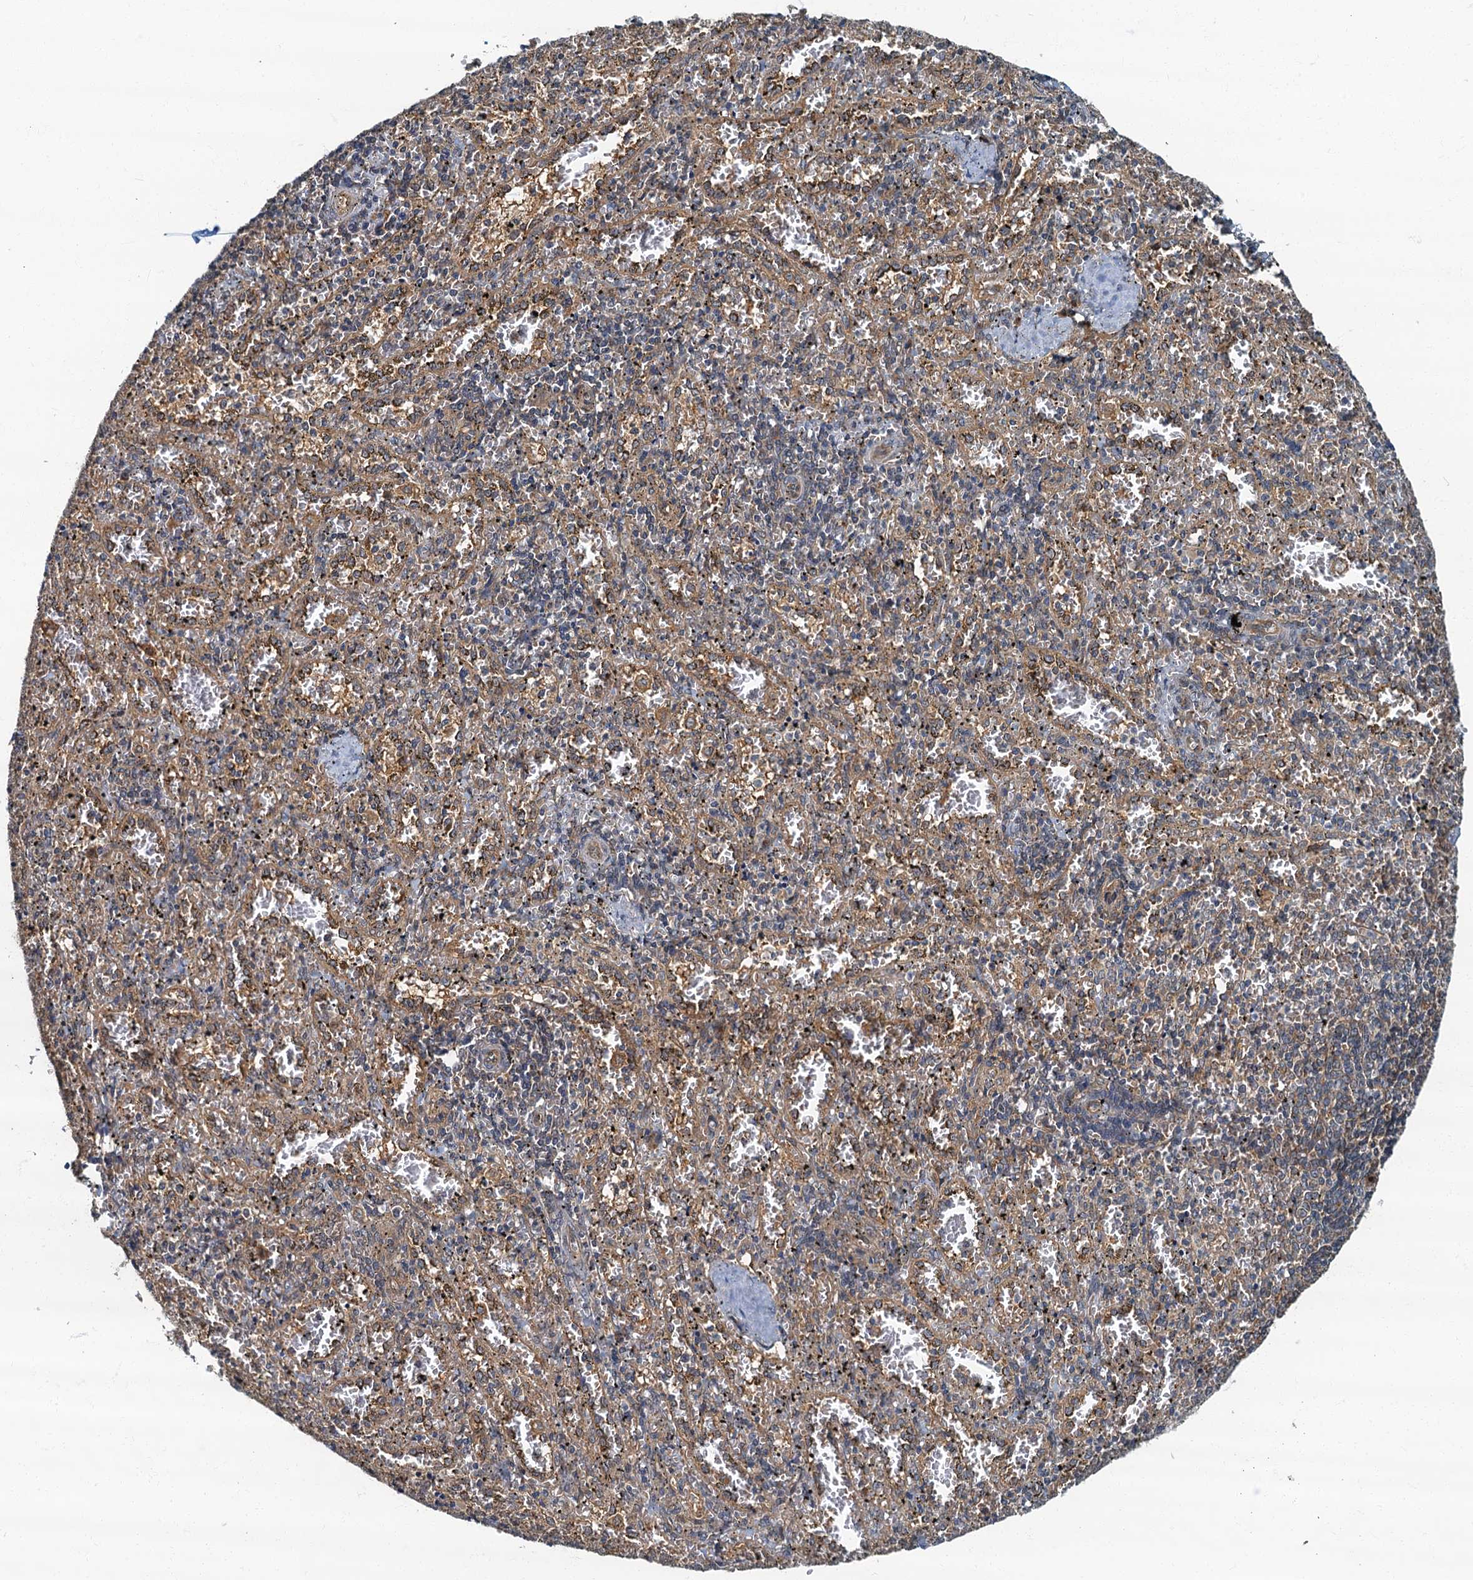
{"staining": {"intensity": "negative", "quantity": "none", "location": "none"}, "tissue": "spleen", "cell_type": "Cells in red pulp", "image_type": "normal", "snomed": [{"axis": "morphology", "description": "Normal tissue, NOS"}, {"axis": "topography", "description": "Spleen"}], "caption": "Normal spleen was stained to show a protein in brown. There is no significant positivity in cells in red pulp. (DAB (3,3'-diaminobenzidine) immunohistochemistry (IHC), high magnification).", "gene": "TBCK", "patient": {"sex": "male", "age": 11}}